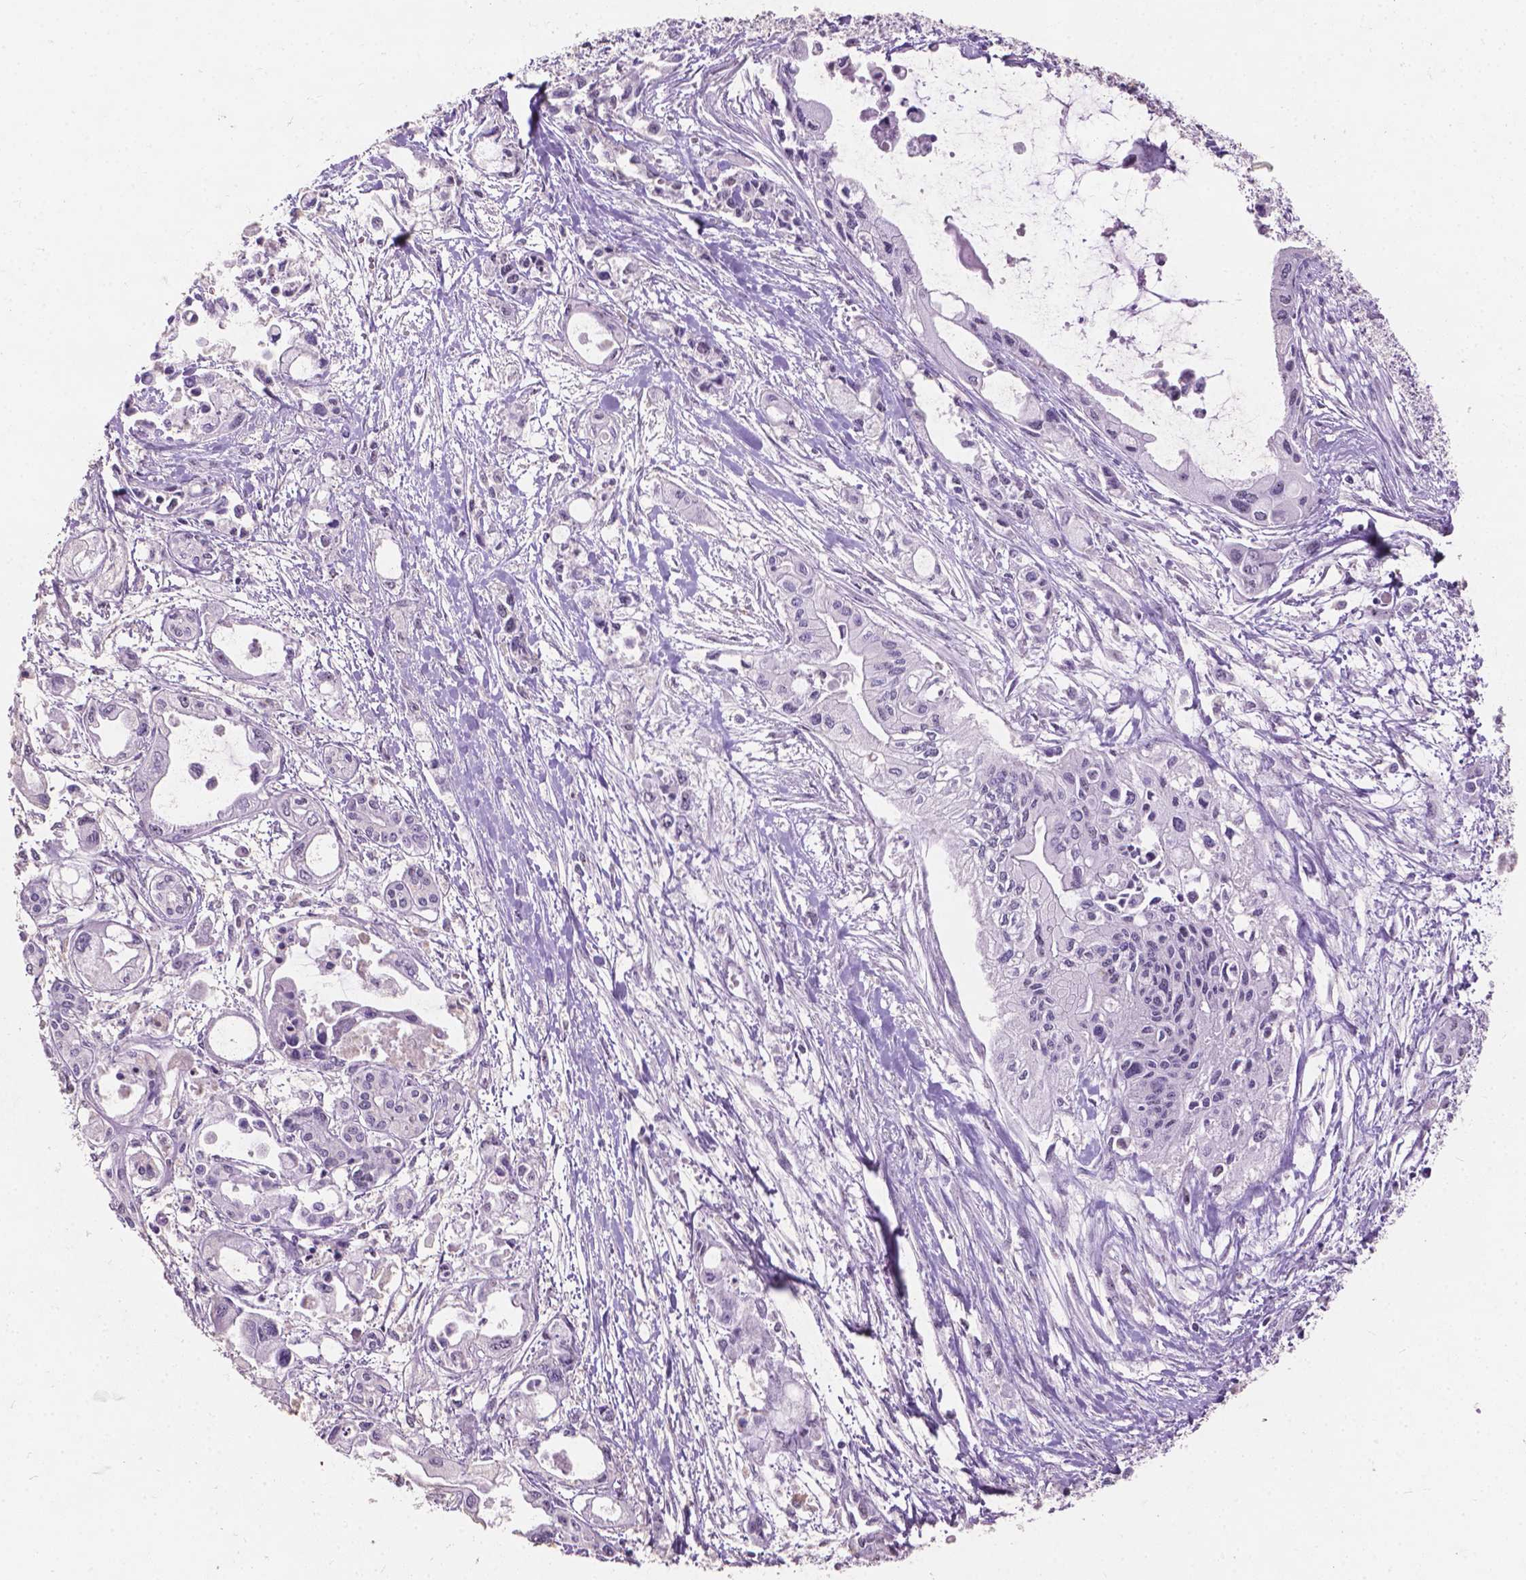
{"staining": {"intensity": "negative", "quantity": "none", "location": "none"}, "tissue": "pancreatic cancer", "cell_type": "Tumor cells", "image_type": "cancer", "snomed": [{"axis": "morphology", "description": "Adenocarcinoma, NOS"}, {"axis": "topography", "description": "Pancreas"}], "caption": "A high-resolution image shows IHC staining of adenocarcinoma (pancreatic), which reveals no significant expression in tumor cells. (Brightfield microscopy of DAB immunohistochemistry at high magnification).", "gene": "COIL", "patient": {"sex": "female", "age": 61}}